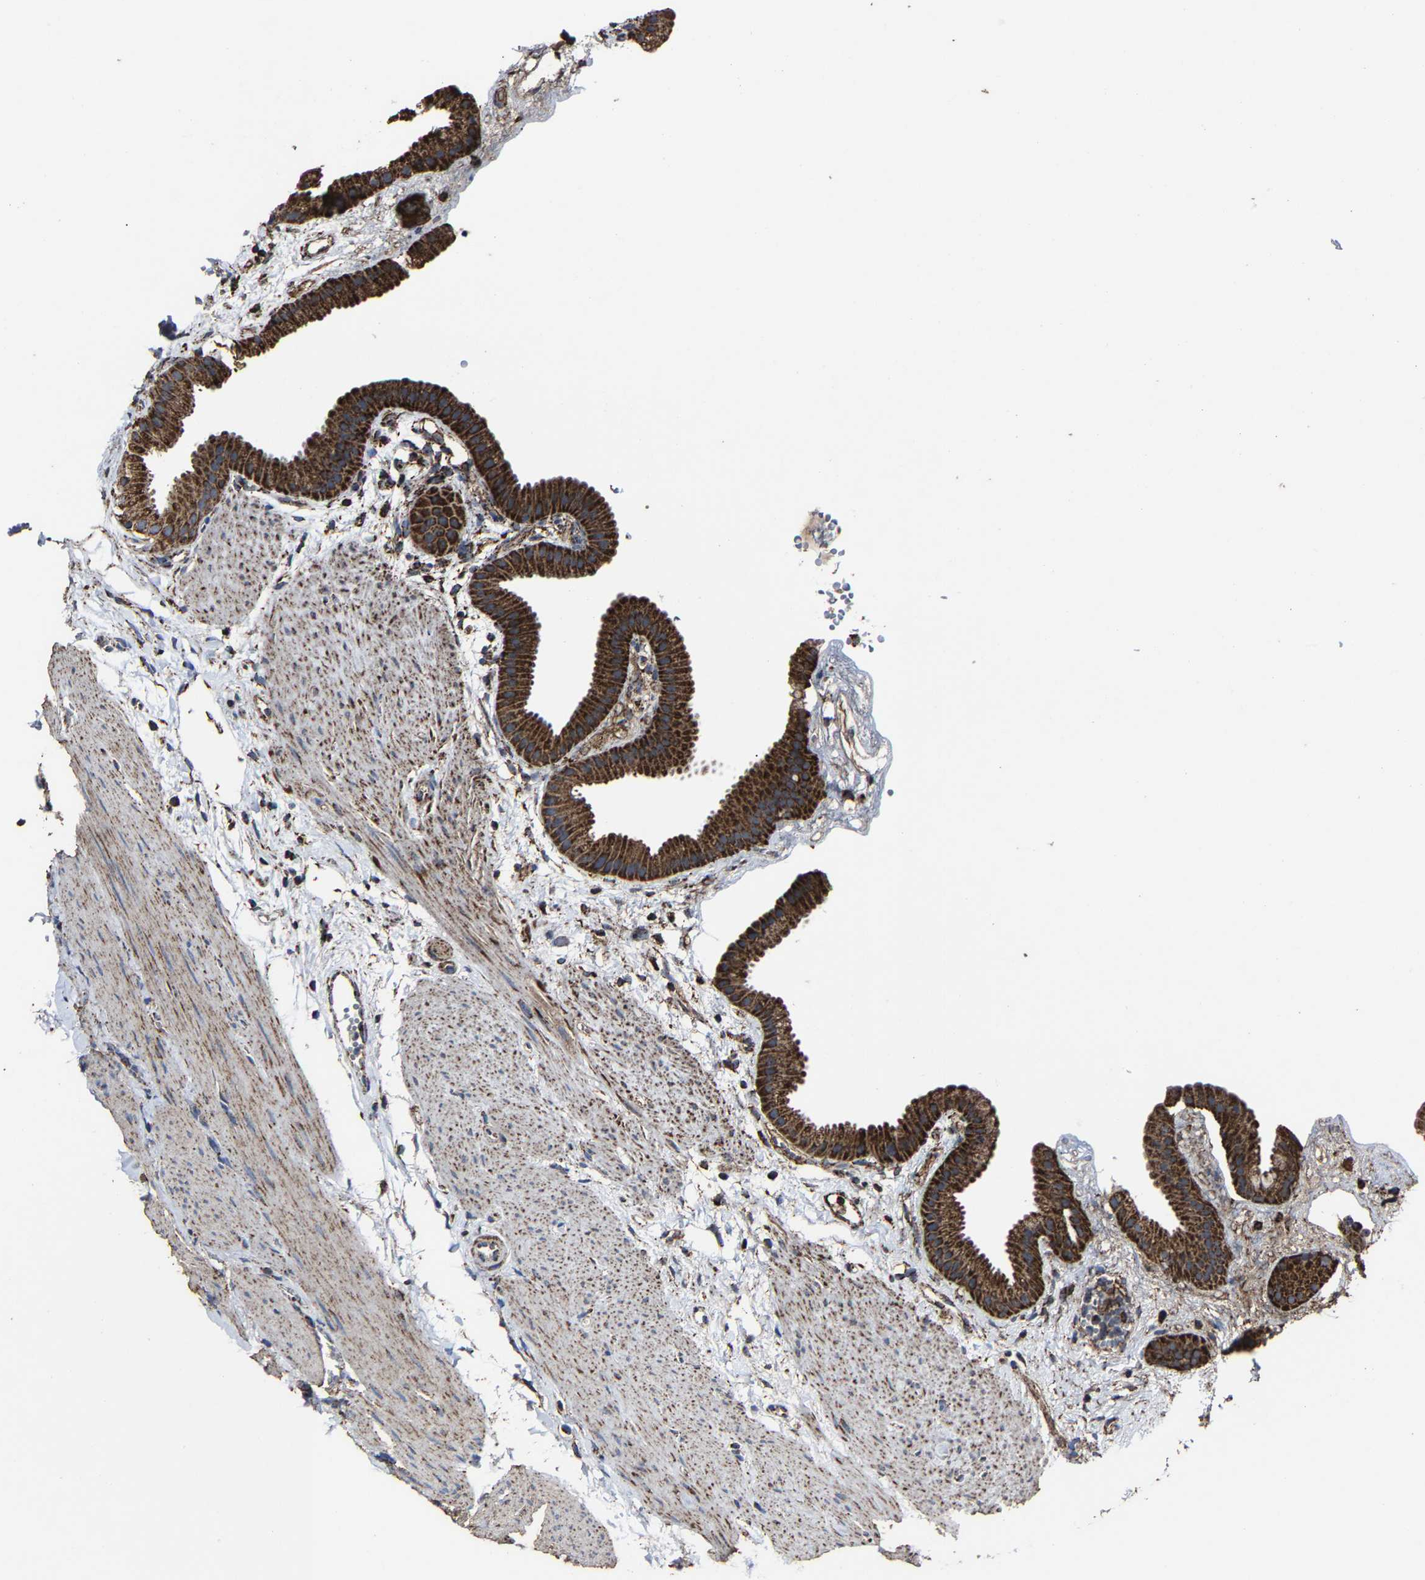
{"staining": {"intensity": "strong", "quantity": ">75%", "location": "cytoplasmic/membranous"}, "tissue": "gallbladder", "cell_type": "Glandular cells", "image_type": "normal", "snomed": [{"axis": "morphology", "description": "Normal tissue, NOS"}, {"axis": "topography", "description": "Gallbladder"}], "caption": "High-magnification brightfield microscopy of unremarkable gallbladder stained with DAB (3,3'-diaminobenzidine) (brown) and counterstained with hematoxylin (blue). glandular cells exhibit strong cytoplasmic/membranous staining is present in approximately>75% of cells.", "gene": "NDUFV3", "patient": {"sex": "female", "age": 64}}